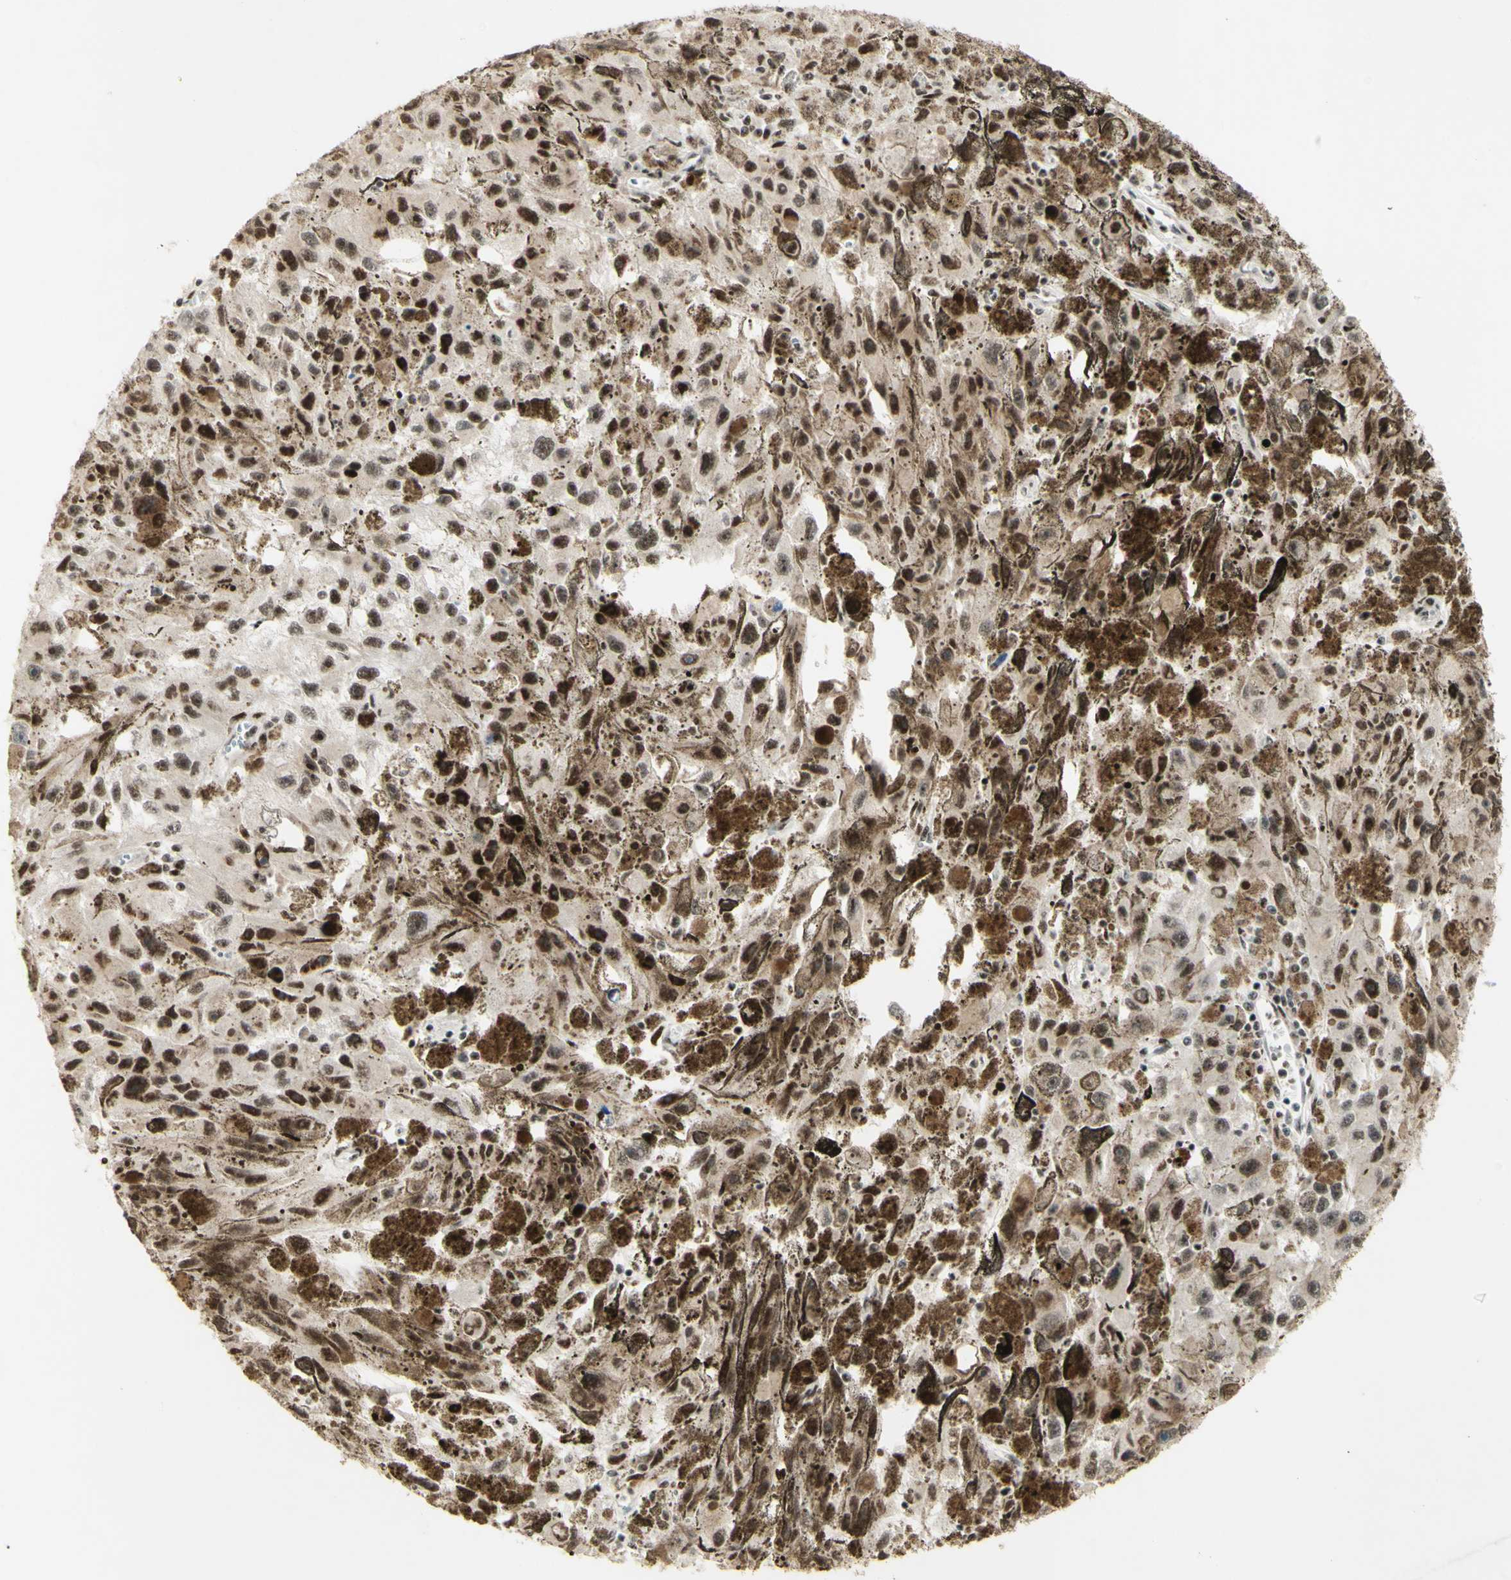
{"staining": {"intensity": "strong", "quantity": ">75%", "location": "cytoplasmic/membranous,nuclear"}, "tissue": "melanoma", "cell_type": "Tumor cells", "image_type": "cancer", "snomed": [{"axis": "morphology", "description": "Malignant melanoma, NOS"}, {"axis": "topography", "description": "Skin"}], "caption": "Malignant melanoma stained with DAB immunohistochemistry demonstrates high levels of strong cytoplasmic/membranous and nuclear expression in approximately >75% of tumor cells.", "gene": "DHX9", "patient": {"sex": "female", "age": 104}}